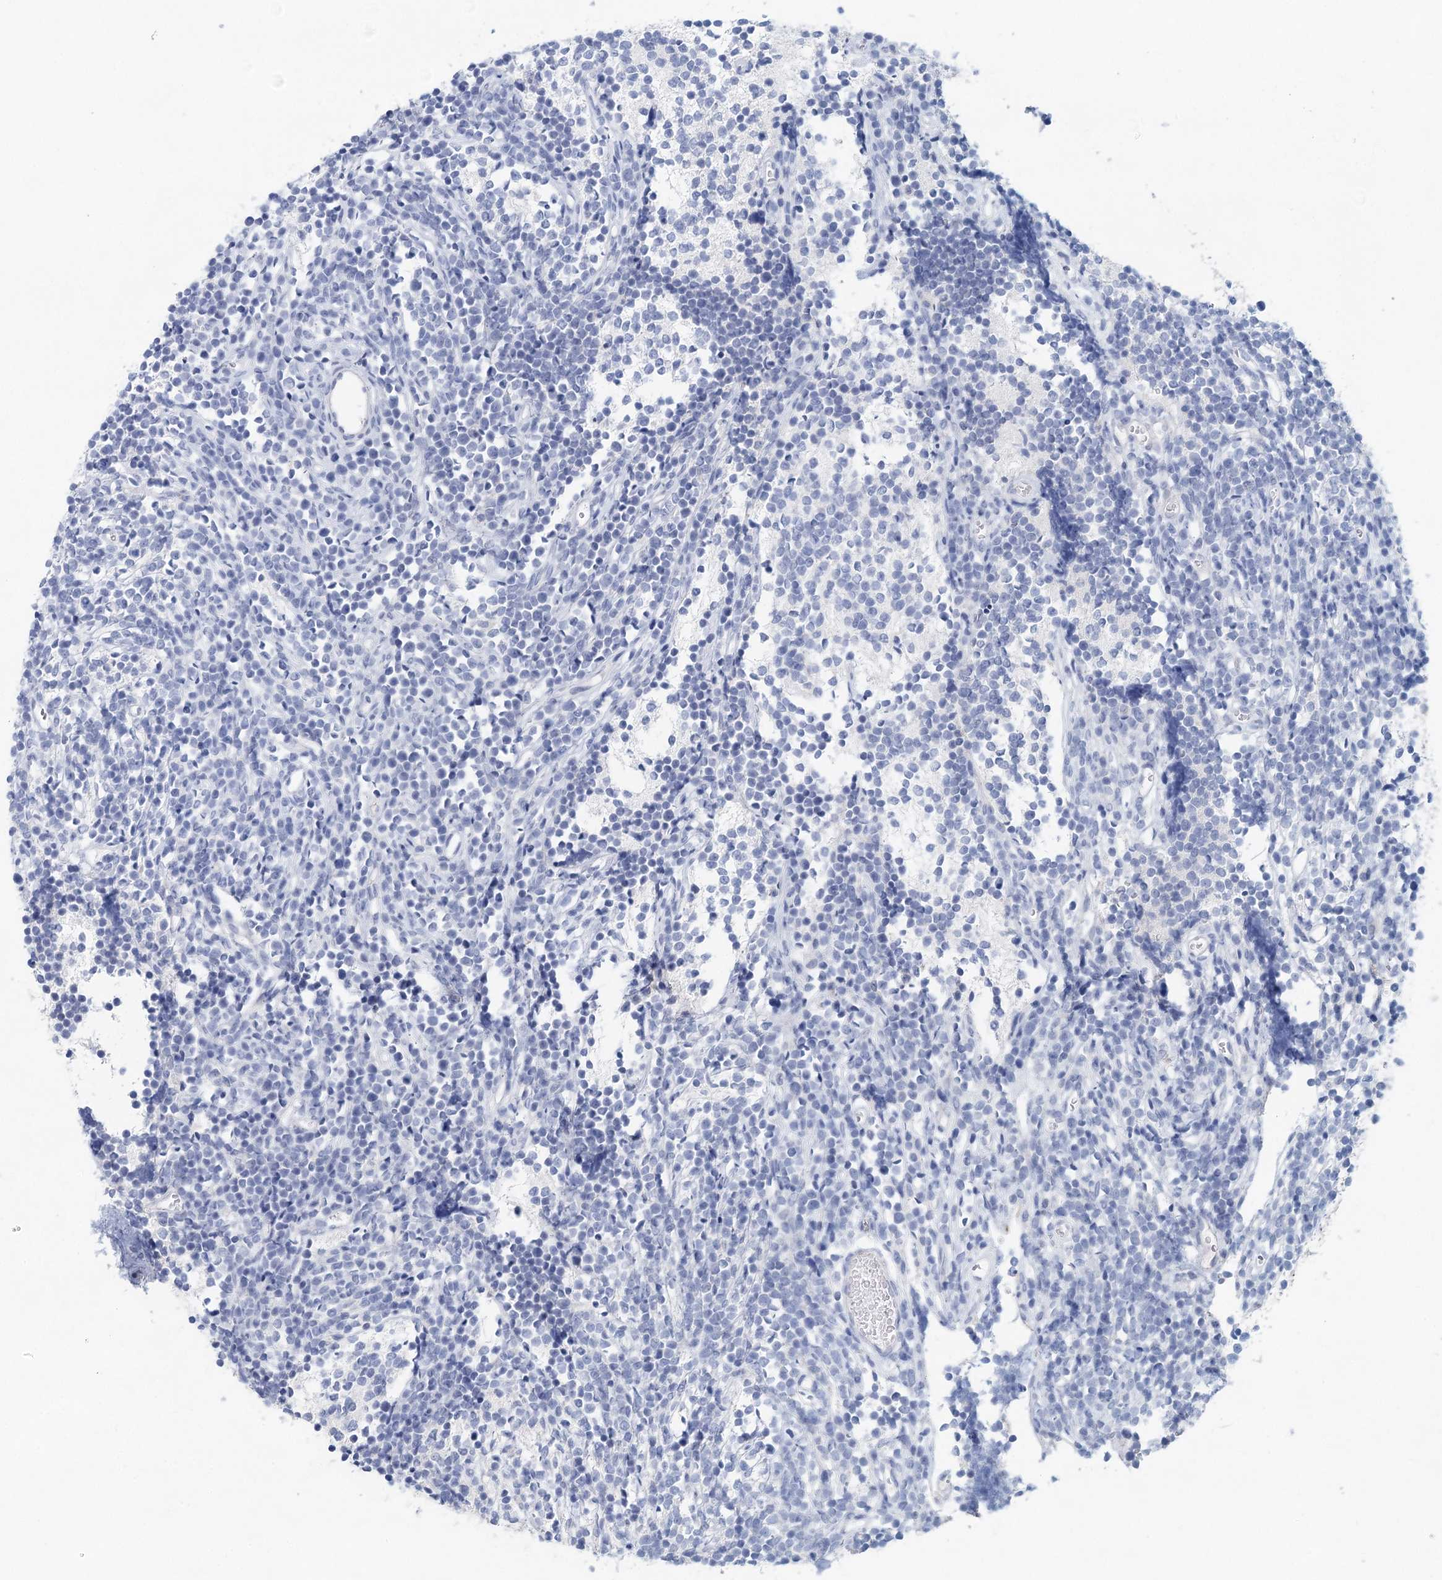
{"staining": {"intensity": "negative", "quantity": "none", "location": "none"}, "tissue": "glioma", "cell_type": "Tumor cells", "image_type": "cancer", "snomed": [{"axis": "morphology", "description": "Glioma, malignant, Low grade"}, {"axis": "topography", "description": "Brain"}], "caption": "Immunohistochemistry photomicrograph of neoplastic tissue: malignant low-grade glioma stained with DAB shows no significant protein positivity in tumor cells.", "gene": "SLC19A3", "patient": {"sex": "female", "age": 1}}